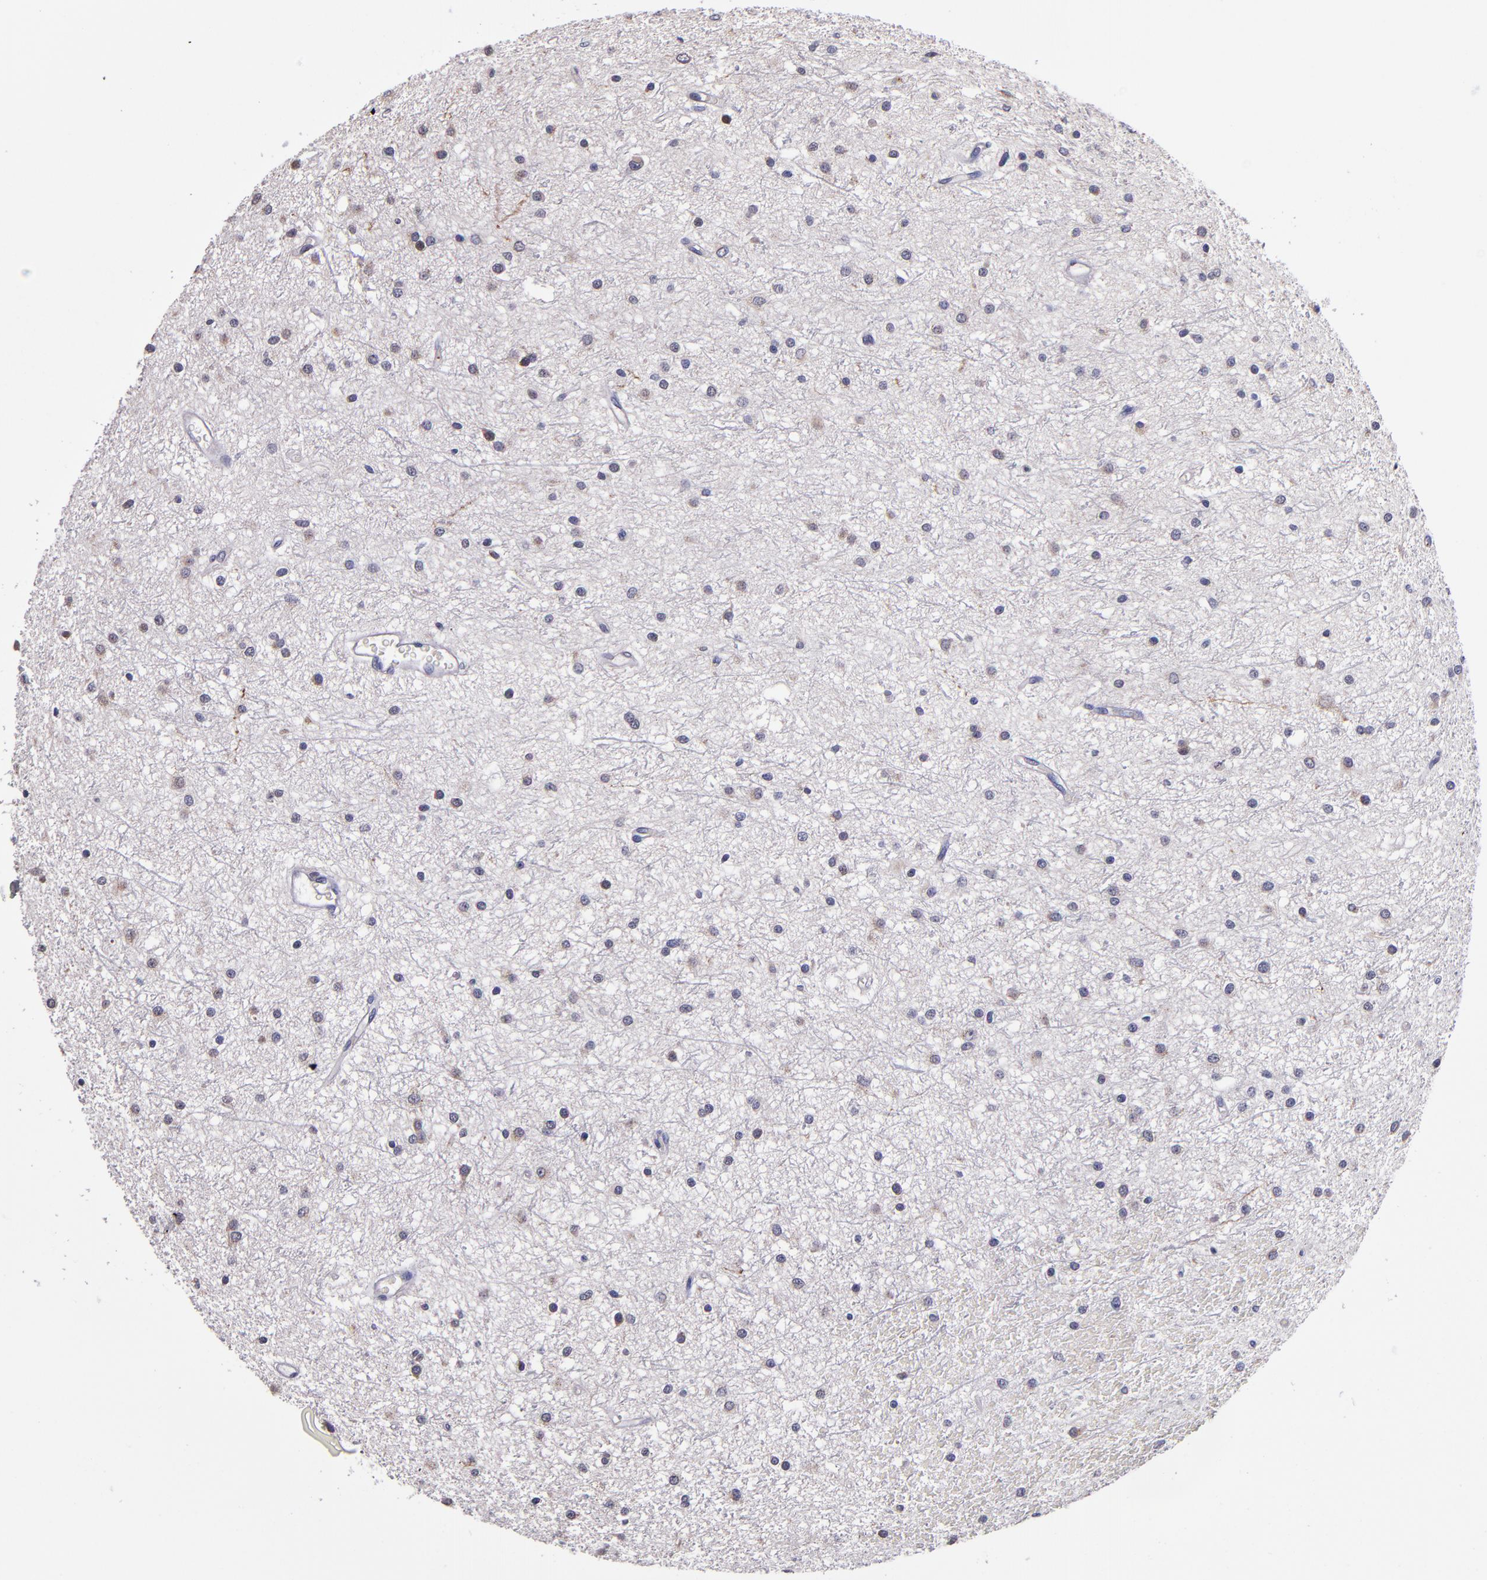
{"staining": {"intensity": "weak", "quantity": "<25%", "location": "cytoplasmic/membranous"}, "tissue": "glioma", "cell_type": "Tumor cells", "image_type": "cancer", "snomed": [{"axis": "morphology", "description": "Glioma, malignant, Low grade"}, {"axis": "topography", "description": "Brain"}], "caption": "DAB (3,3'-diaminobenzidine) immunohistochemical staining of glioma exhibits no significant expression in tumor cells.", "gene": "SELP", "patient": {"sex": "female", "age": 36}}